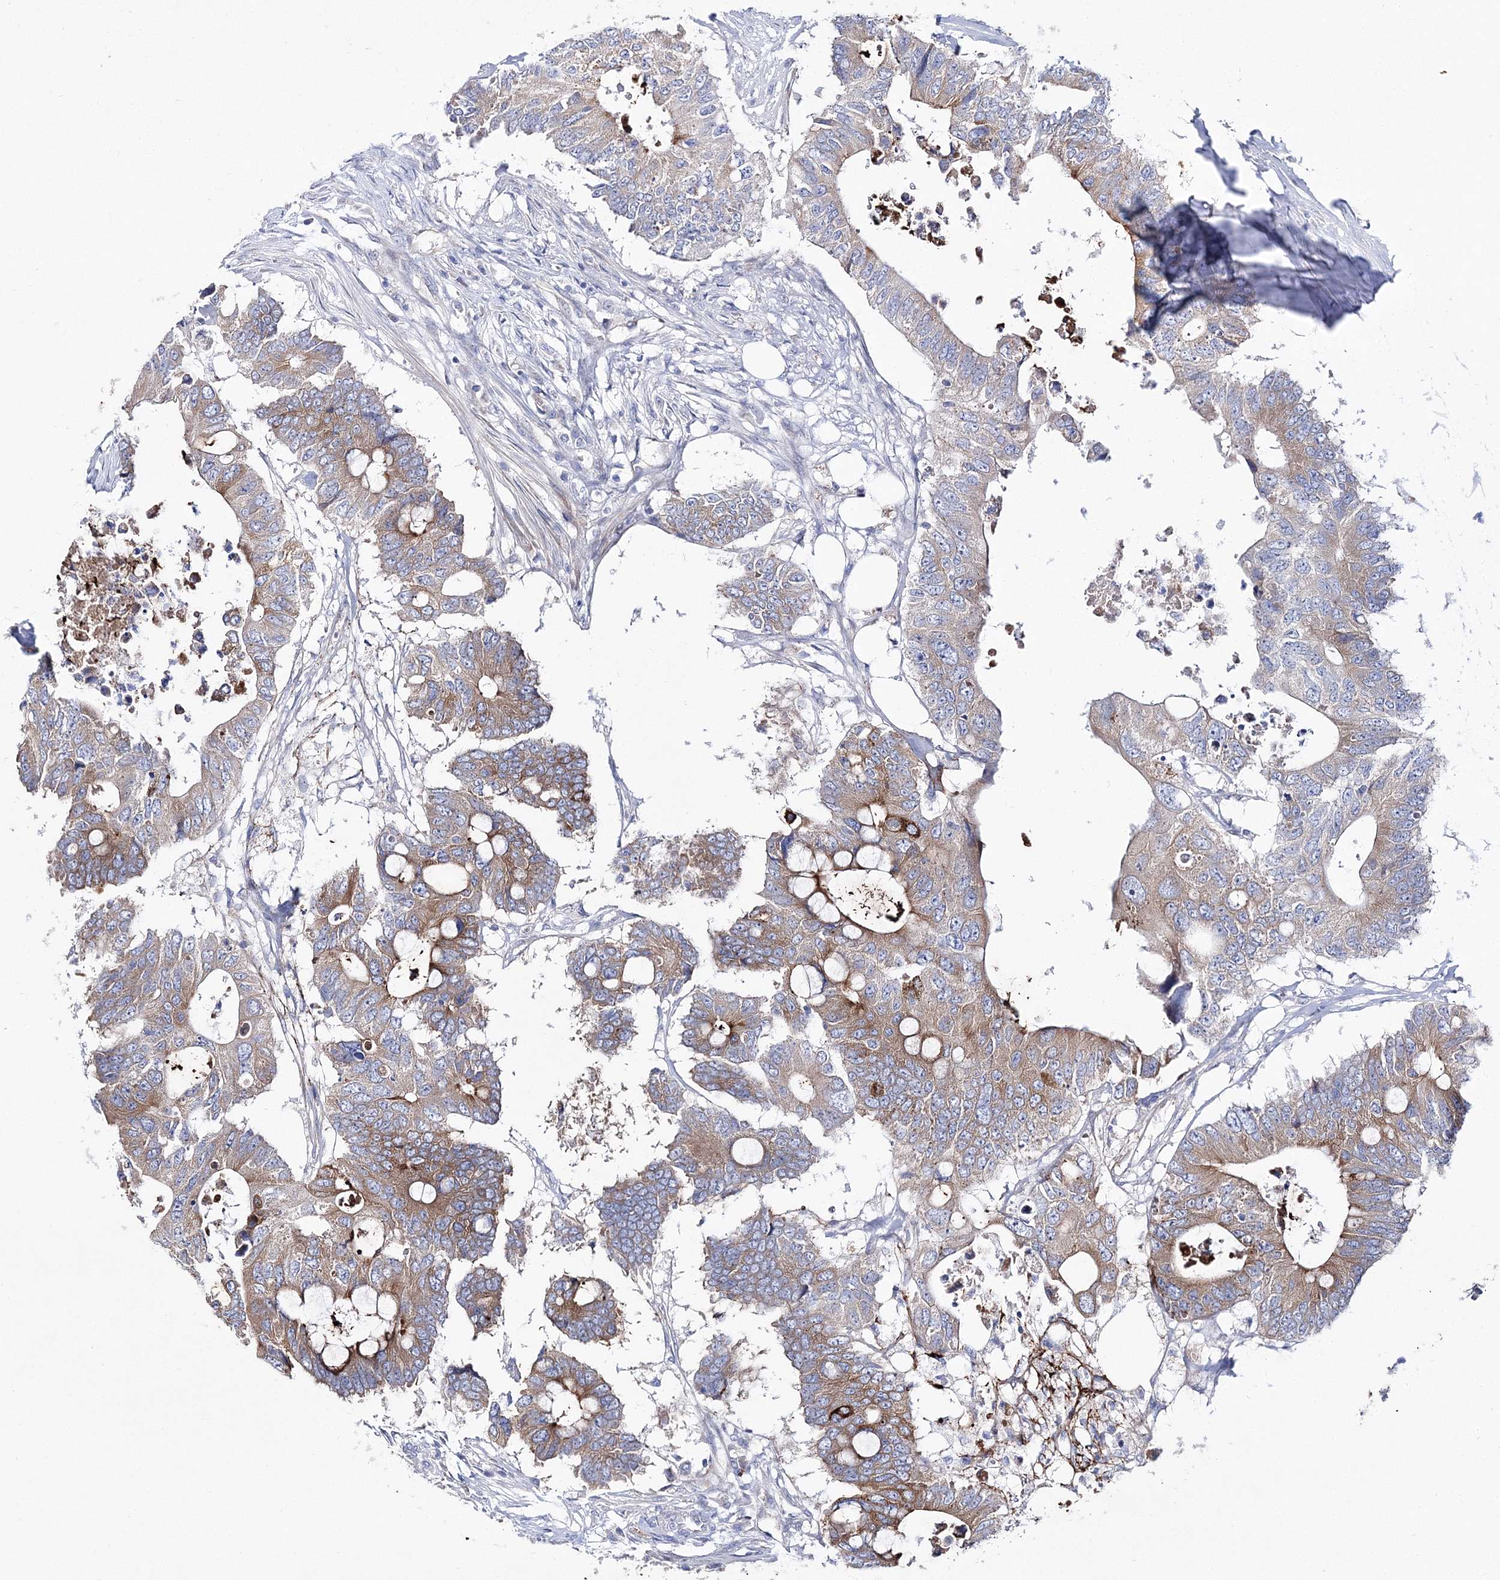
{"staining": {"intensity": "moderate", "quantity": "<25%", "location": "cytoplasmic/membranous"}, "tissue": "colorectal cancer", "cell_type": "Tumor cells", "image_type": "cancer", "snomed": [{"axis": "morphology", "description": "Adenocarcinoma, NOS"}, {"axis": "topography", "description": "Colon"}], "caption": "Colorectal cancer tissue exhibits moderate cytoplasmic/membranous positivity in about <25% of tumor cells", "gene": "ARHGAP32", "patient": {"sex": "male", "age": 71}}